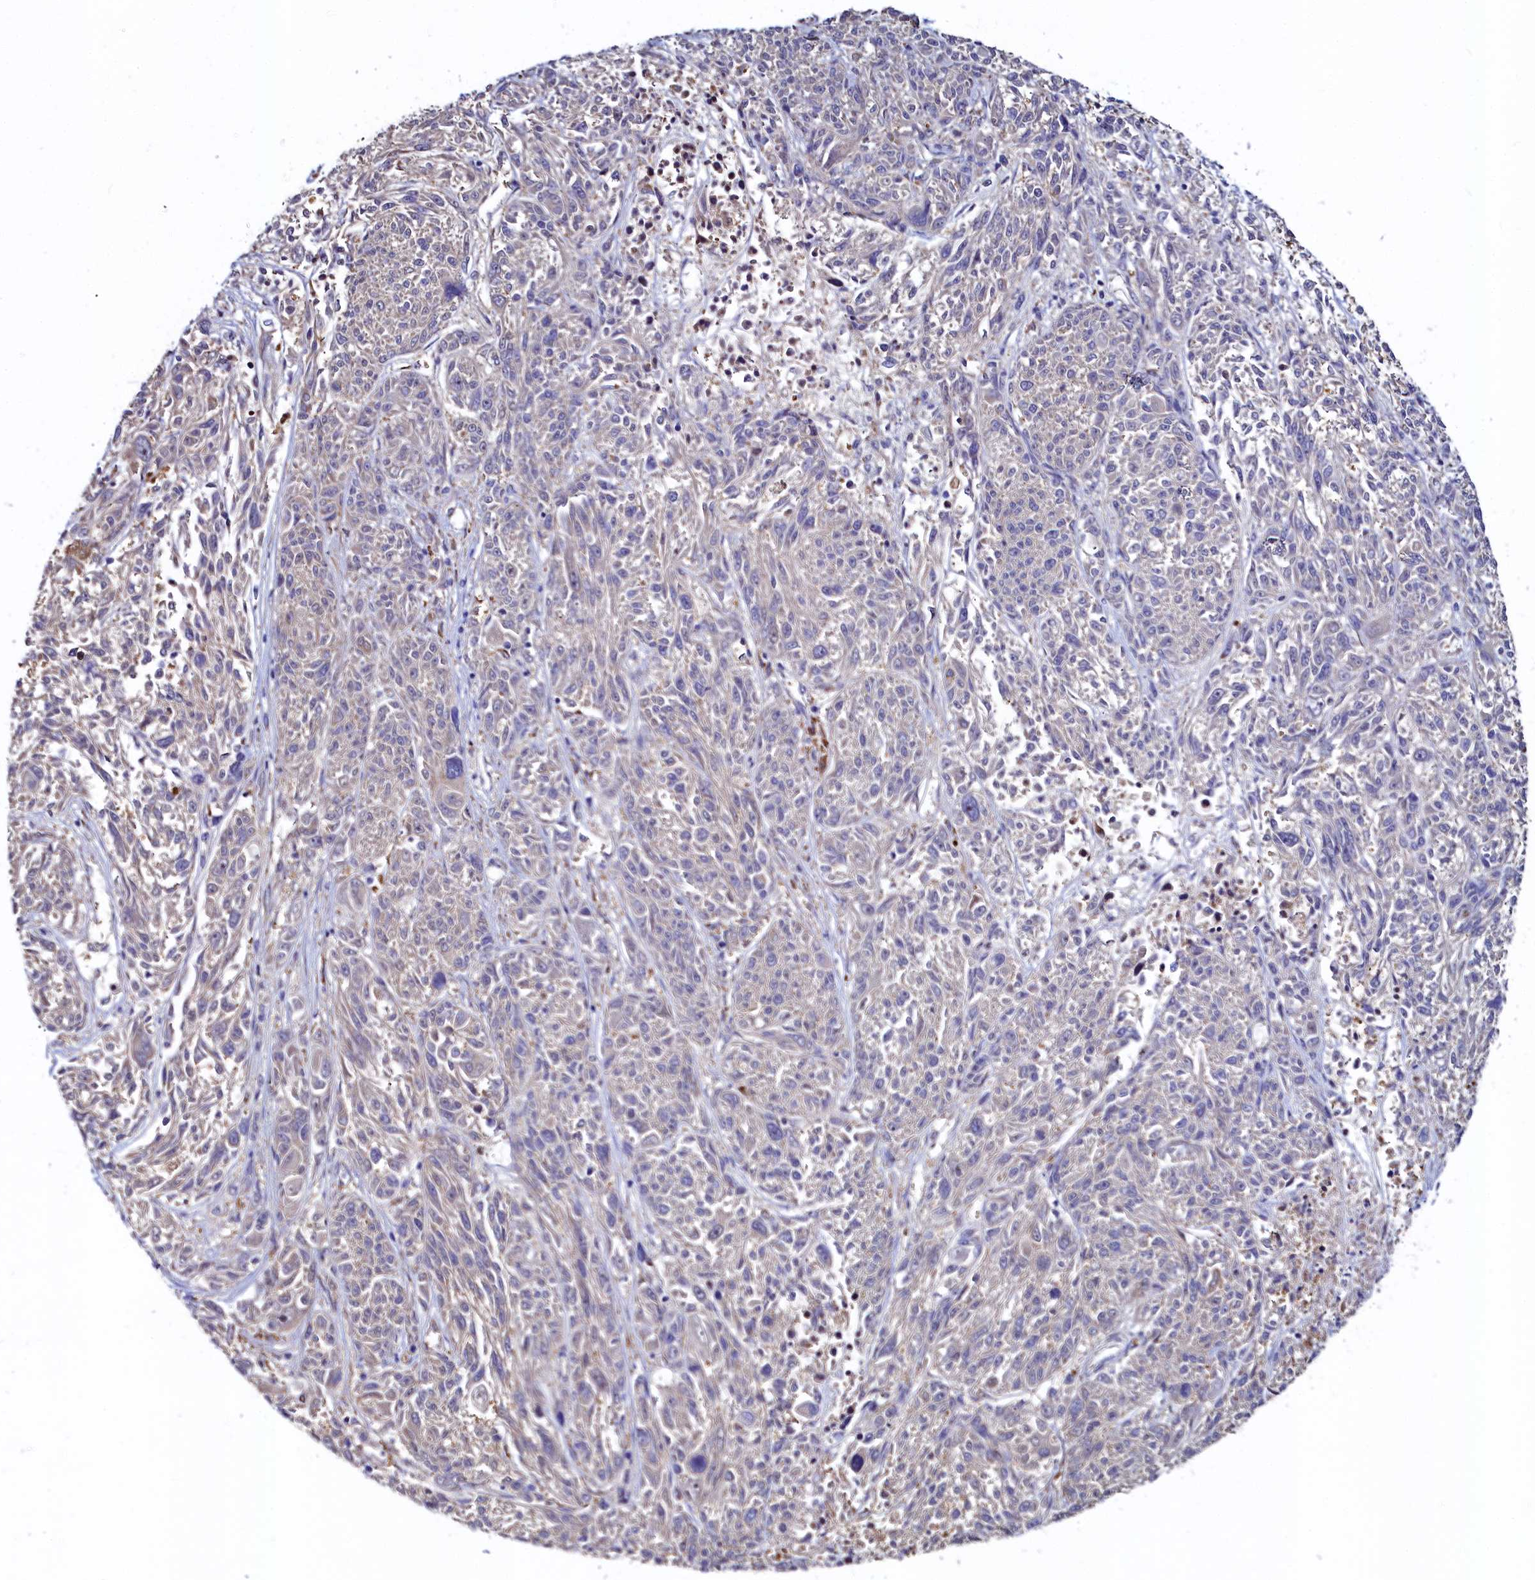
{"staining": {"intensity": "negative", "quantity": "none", "location": "none"}, "tissue": "melanoma", "cell_type": "Tumor cells", "image_type": "cancer", "snomed": [{"axis": "morphology", "description": "Malignant melanoma, NOS"}, {"axis": "topography", "description": "Skin"}], "caption": "Tumor cells show no significant protein staining in malignant melanoma. Brightfield microscopy of IHC stained with DAB (3,3'-diaminobenzidine) (brown) and hematoxylin (blue), captured at high magnification.", "gene": "ASTE1", "patient": {"sex": "male", "age": 53}}